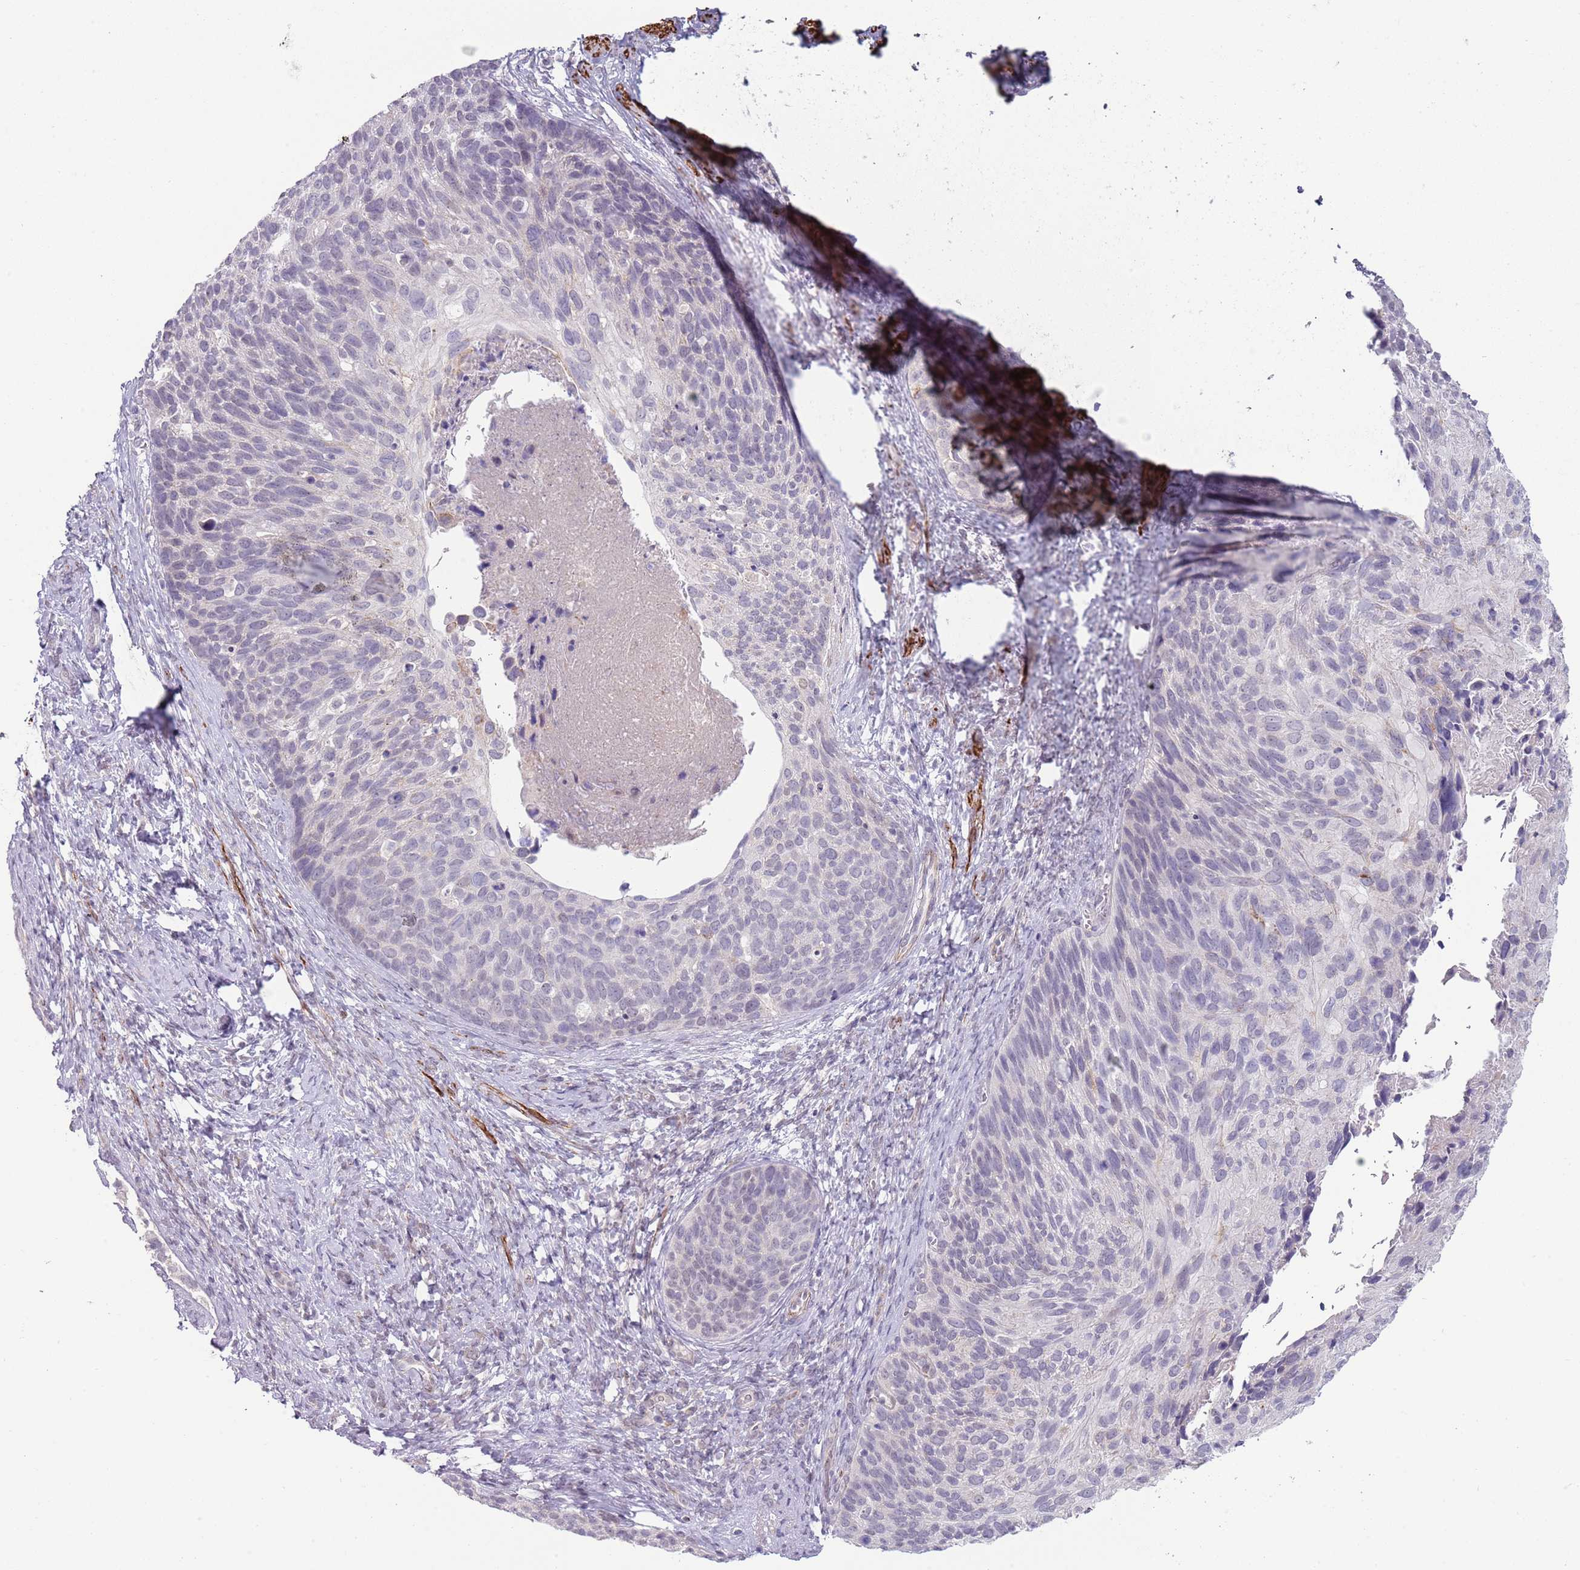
{"staining": {"intensity": "negative", "quantity": "none", "location": "none"}, "tissue": "cervical cancer", "cell_type": "Tumor cells", "image_type": "cancer", "snomed": [{"axis": "morphology", "description": "Squamous cell carcinoma, NOS"}, {"axis": "topography", "description": "Cervix"}], "caption": "Immunohistochemistry of cervical squamous cell carcinoma reveals no staining in tumor cells.", "gene": "NBPF3", "patient": {"sex": "female", "age": 80}}